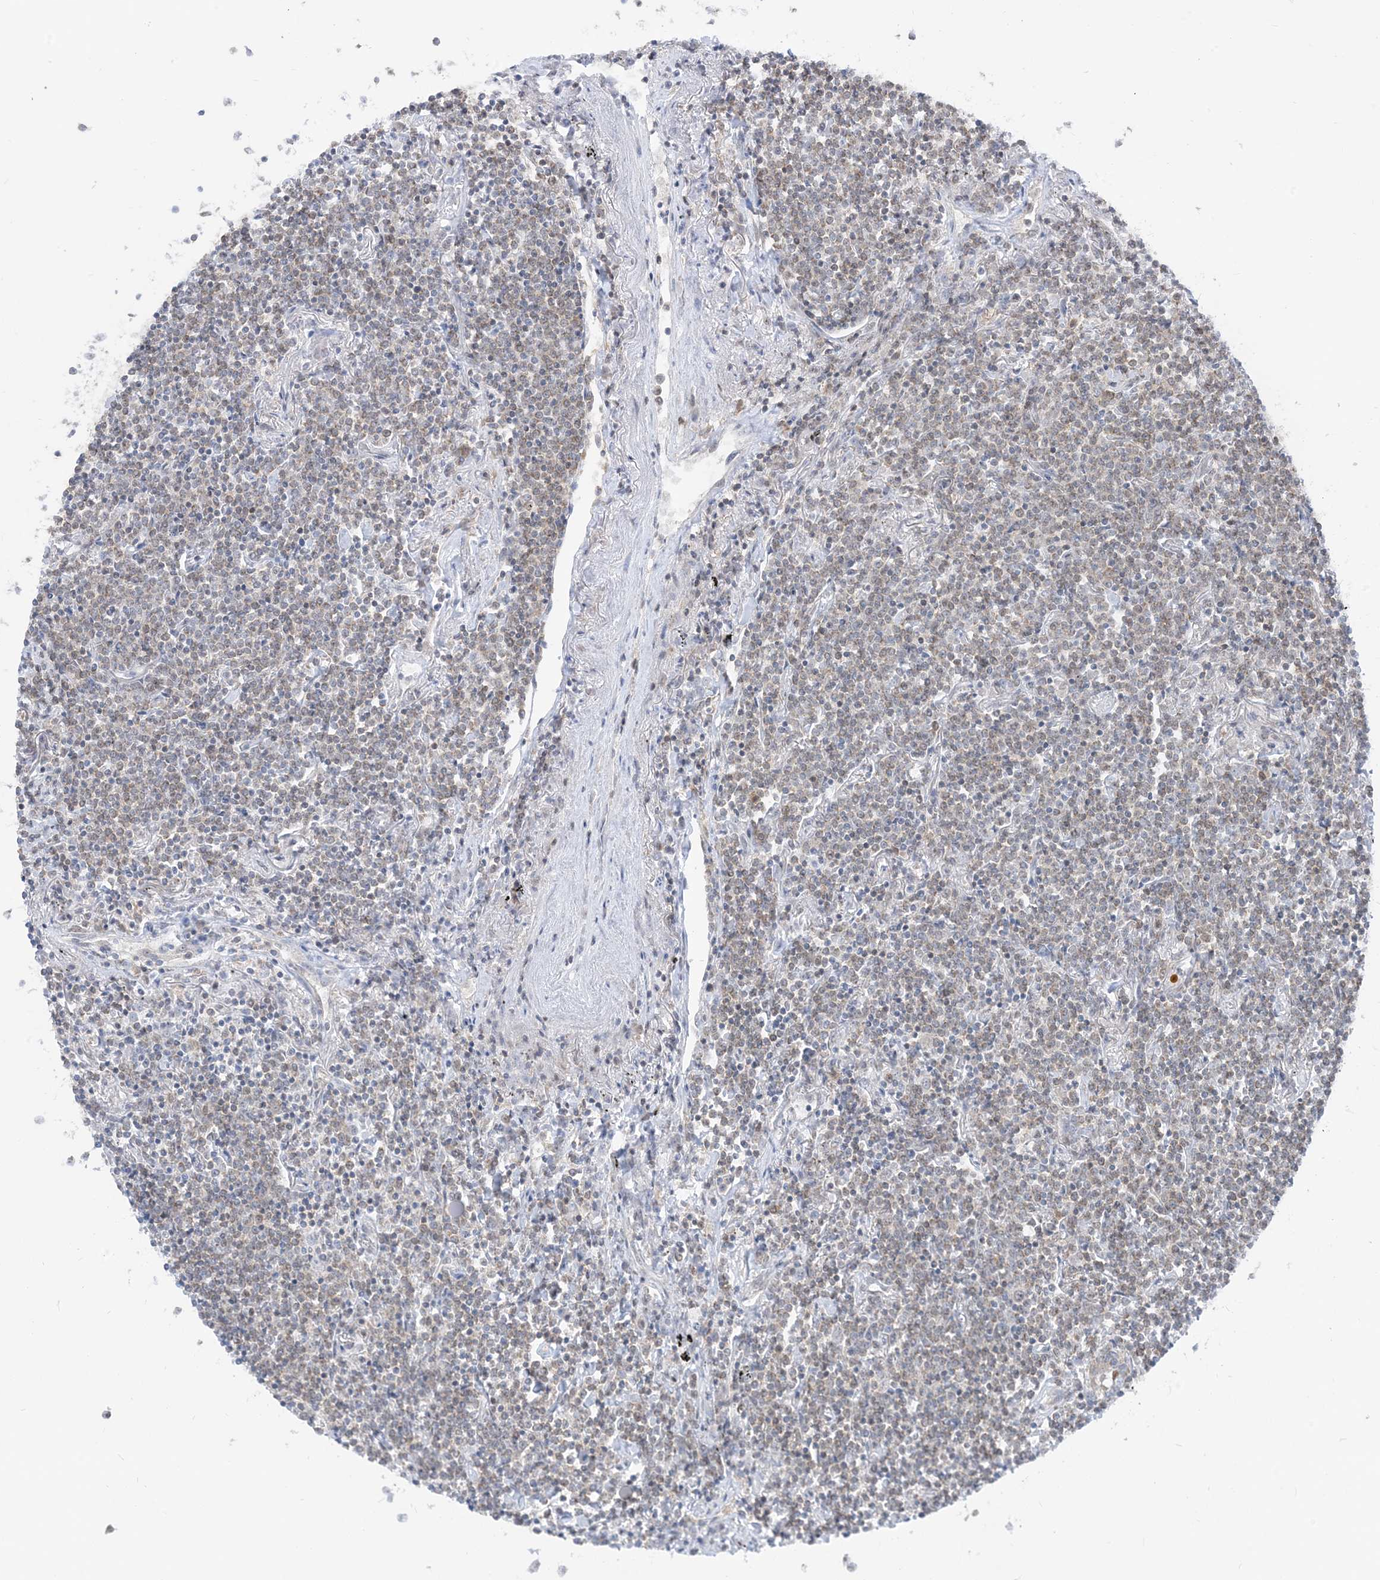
{"staining": {"intensity": "weak", "quantity": "<25%", "location": "cytoplasmic/membranous"}, "tissue": "lymphoma", "cell_type": "Tumor cells", "image_type": "cancer", "snomed": [{"axis": "morphology", "description": "Malignant lymphoma, non-Hodgkin's type, Low grade"}, {"axis": "topography", "description": "Lung"}], "caption": "Immunohistochemistry (IHC) image of neoplastic tissue: malignant lymphoma, non-Hodgkin's type (low-grade) stained with DAB (3,3'-diaminobenzidine) demonstrates no significant protein expression in tumor cells.", "gene": "CASP4", "patient": {"sex": "female", "age": 71}}